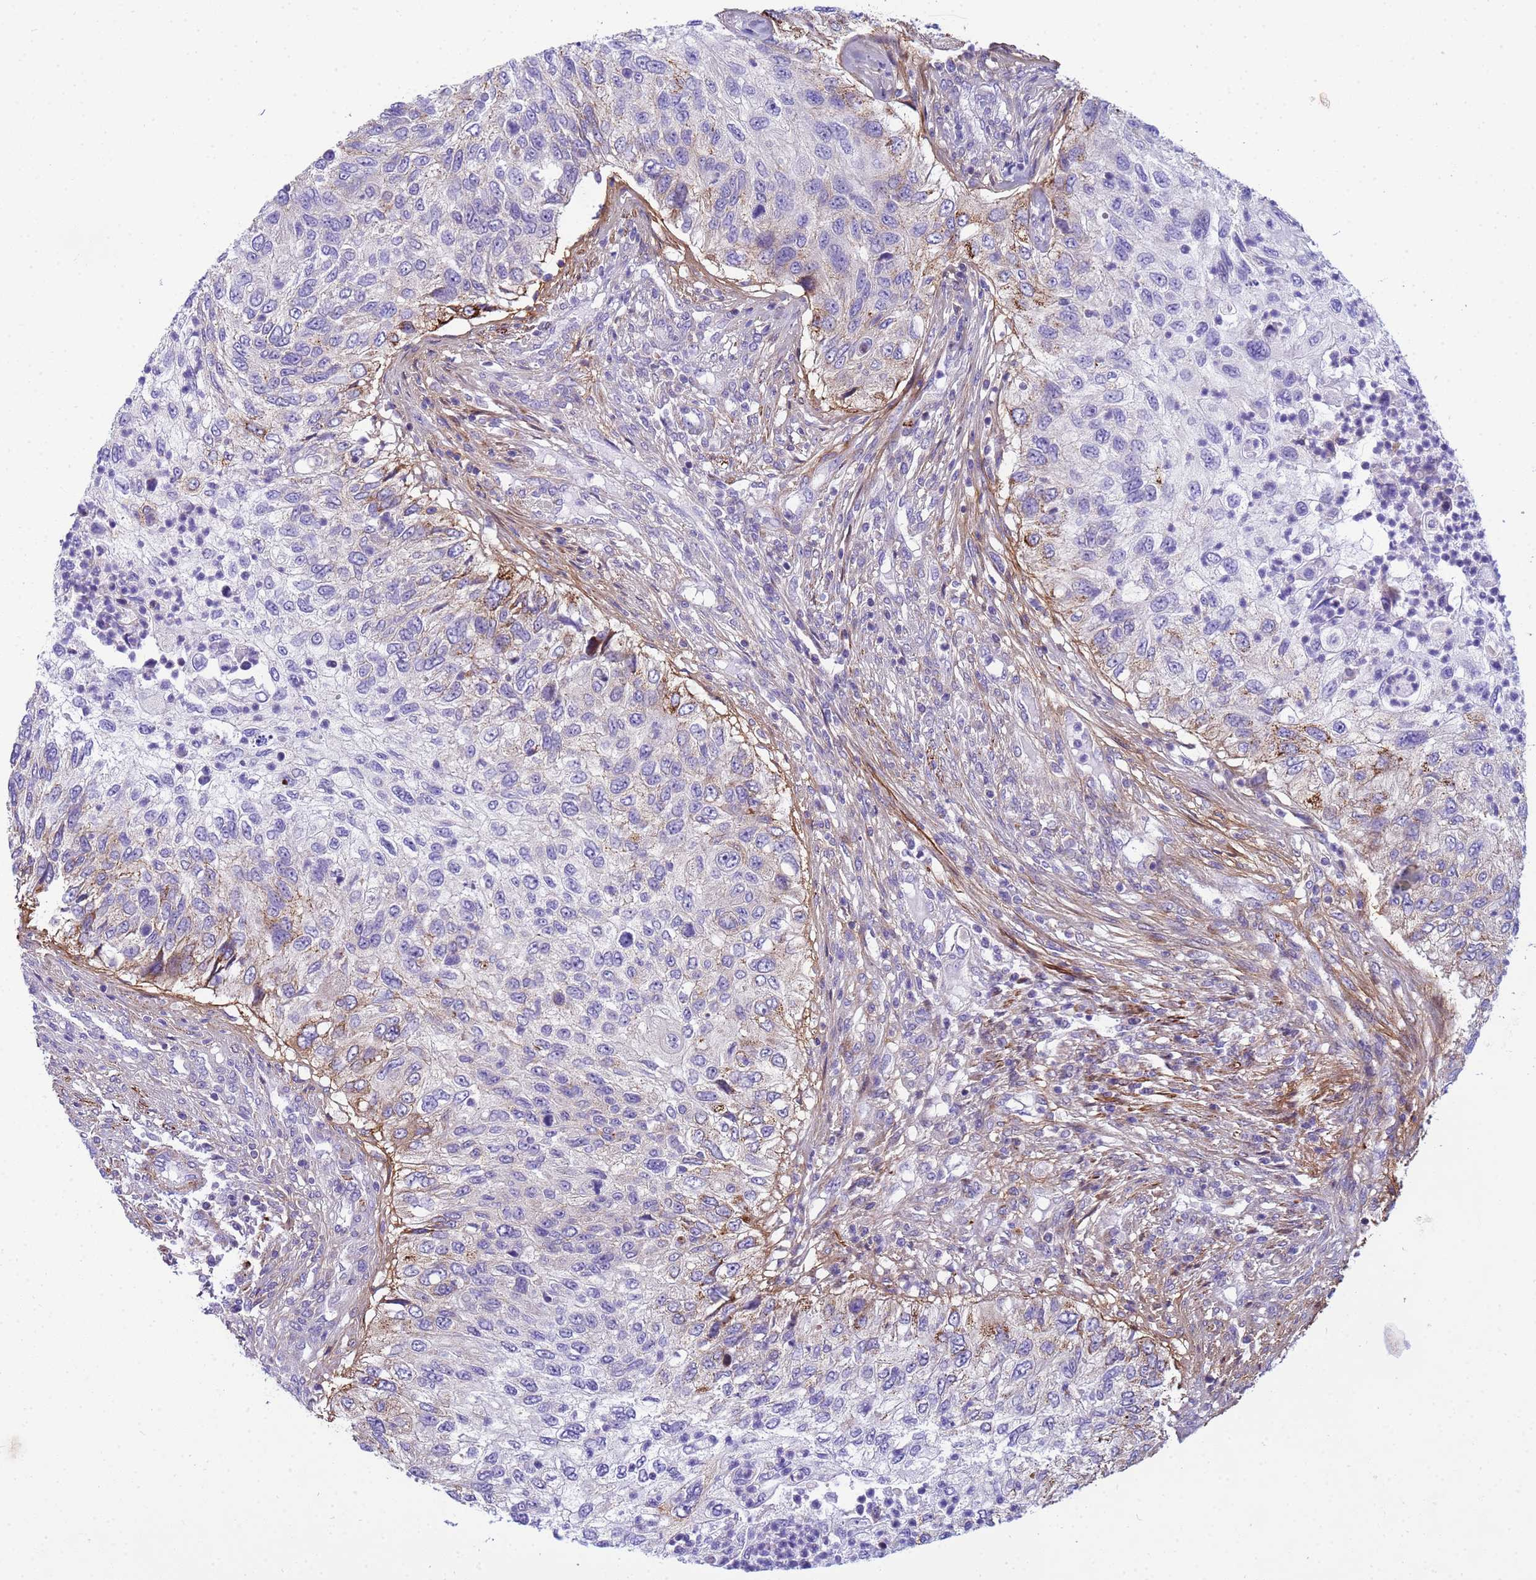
{"staining": {"intensity": "moderate", "quantity": "<25%", "location": "cytoplasmic/membranous"}, "tissue": "urothelial cancer", "cell_type": "Tumor cells", "image_type": "cancer", "snomed": [{"axis": "morphology", "description": "Urothelial carcinoma, High grade"}, {"axis": "topography", "description": "Urinary bladder"}], "caption": "Immunohistochemical staining of urothelial carcinoma (high-grade) displays low levels of moderate cytoplasmic/membranous staining in approximately <25% of tumor cells.", "gene": "P2RX7", "patient": {"sex": "female", "age": 60}}